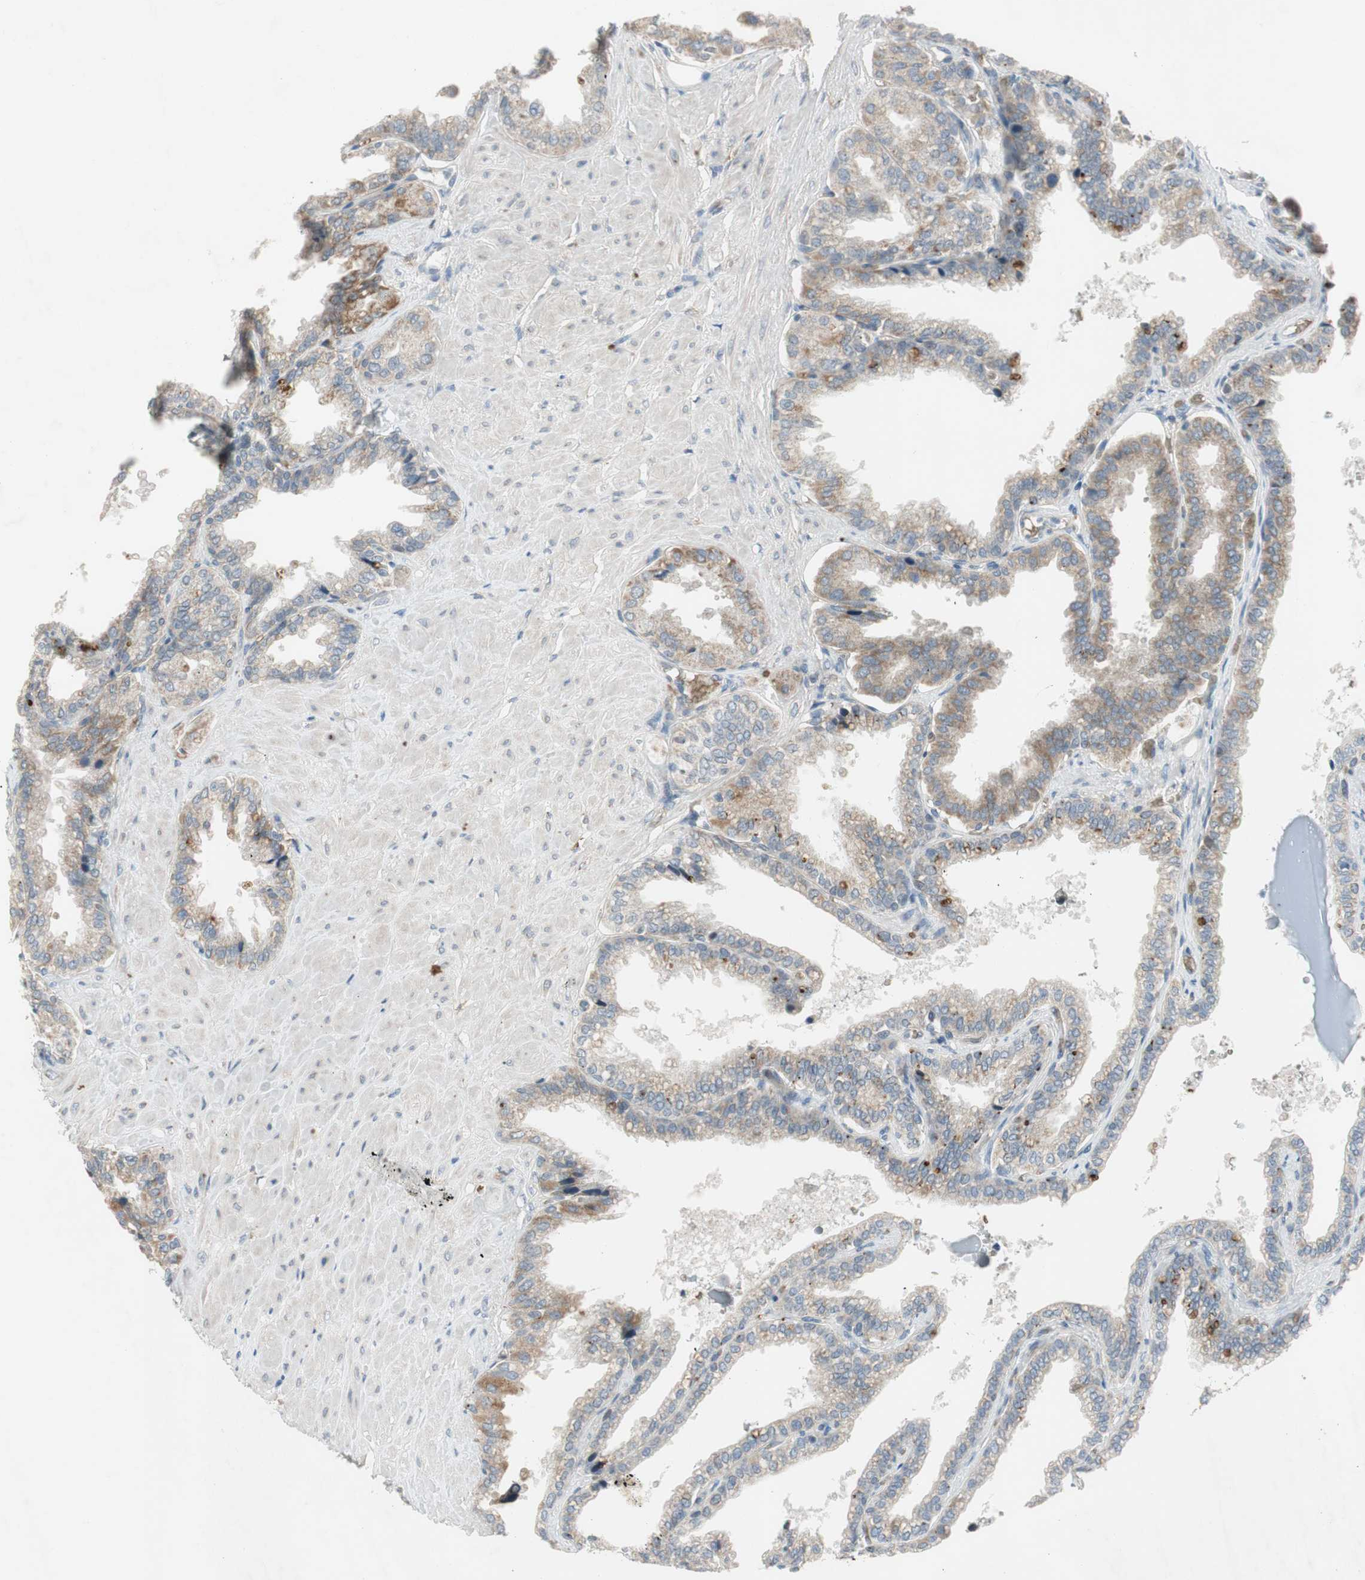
{"staining": {"intensity": "weak", "quantity": ">75%", "location": "cytoplasmic/membranous"}, "tissue": "seminal vesicle", "cell_type": "Glandular cells", "image_type": "normal", "snomed": [{"axis": "morphology", "description": "Normal tissue, NOS"}, {"axis": "topography", "description": "Seminal veicle"}], "caption": "Immunohistochemical staining of normal human seminal vesicle demonstrates >75% levels of weak cytoplasmic/membranous protein positivity in approximately >75% of glandular cells.", "gene": "GYPC", "patient": {"sex": "male", "age": 46}}